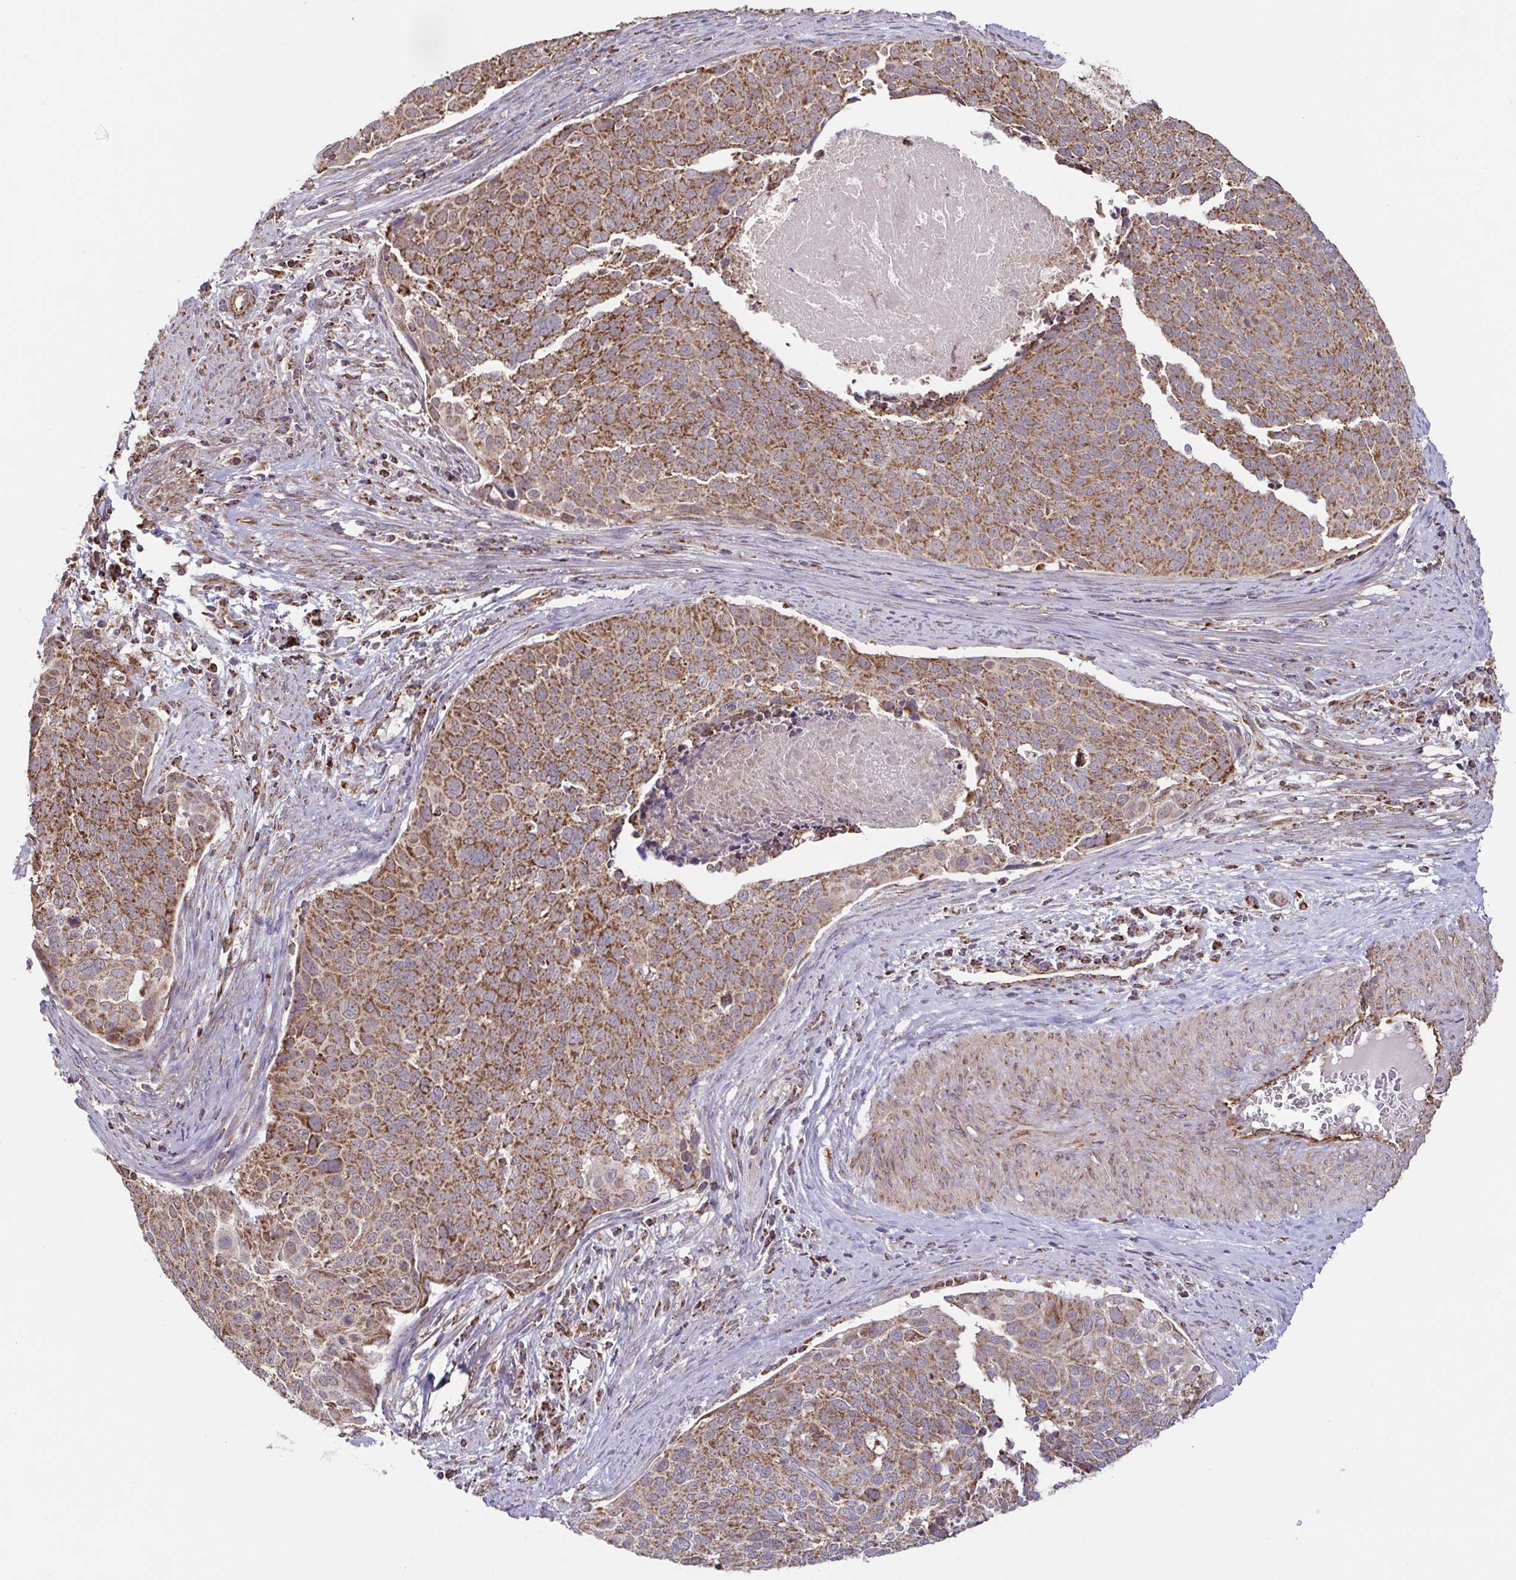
{"staining": {"intensity": "moderate", "quantity": ">75%", "location": "cytoplasmic/membranous"}, "tissue": "cervical cancer", "cell_type": "Tumor cells", "image_type": "cancer", "snomed": [{"axis": "morphology", "description": "Squamous cell carcinoma, NOS"}, {"axis": "topography", "description": "Cervix"}], "caption": "DAB (3,3'-diaminobenzidine) immunohistochemical staining of cervical squamous cell carcinoma demonstrates moderate cytoplasmic/membranous protein staining in approximately >75% of tumor cells.", "gene": "DIP2B", "patient": {"sex": "female", "age": 39}}